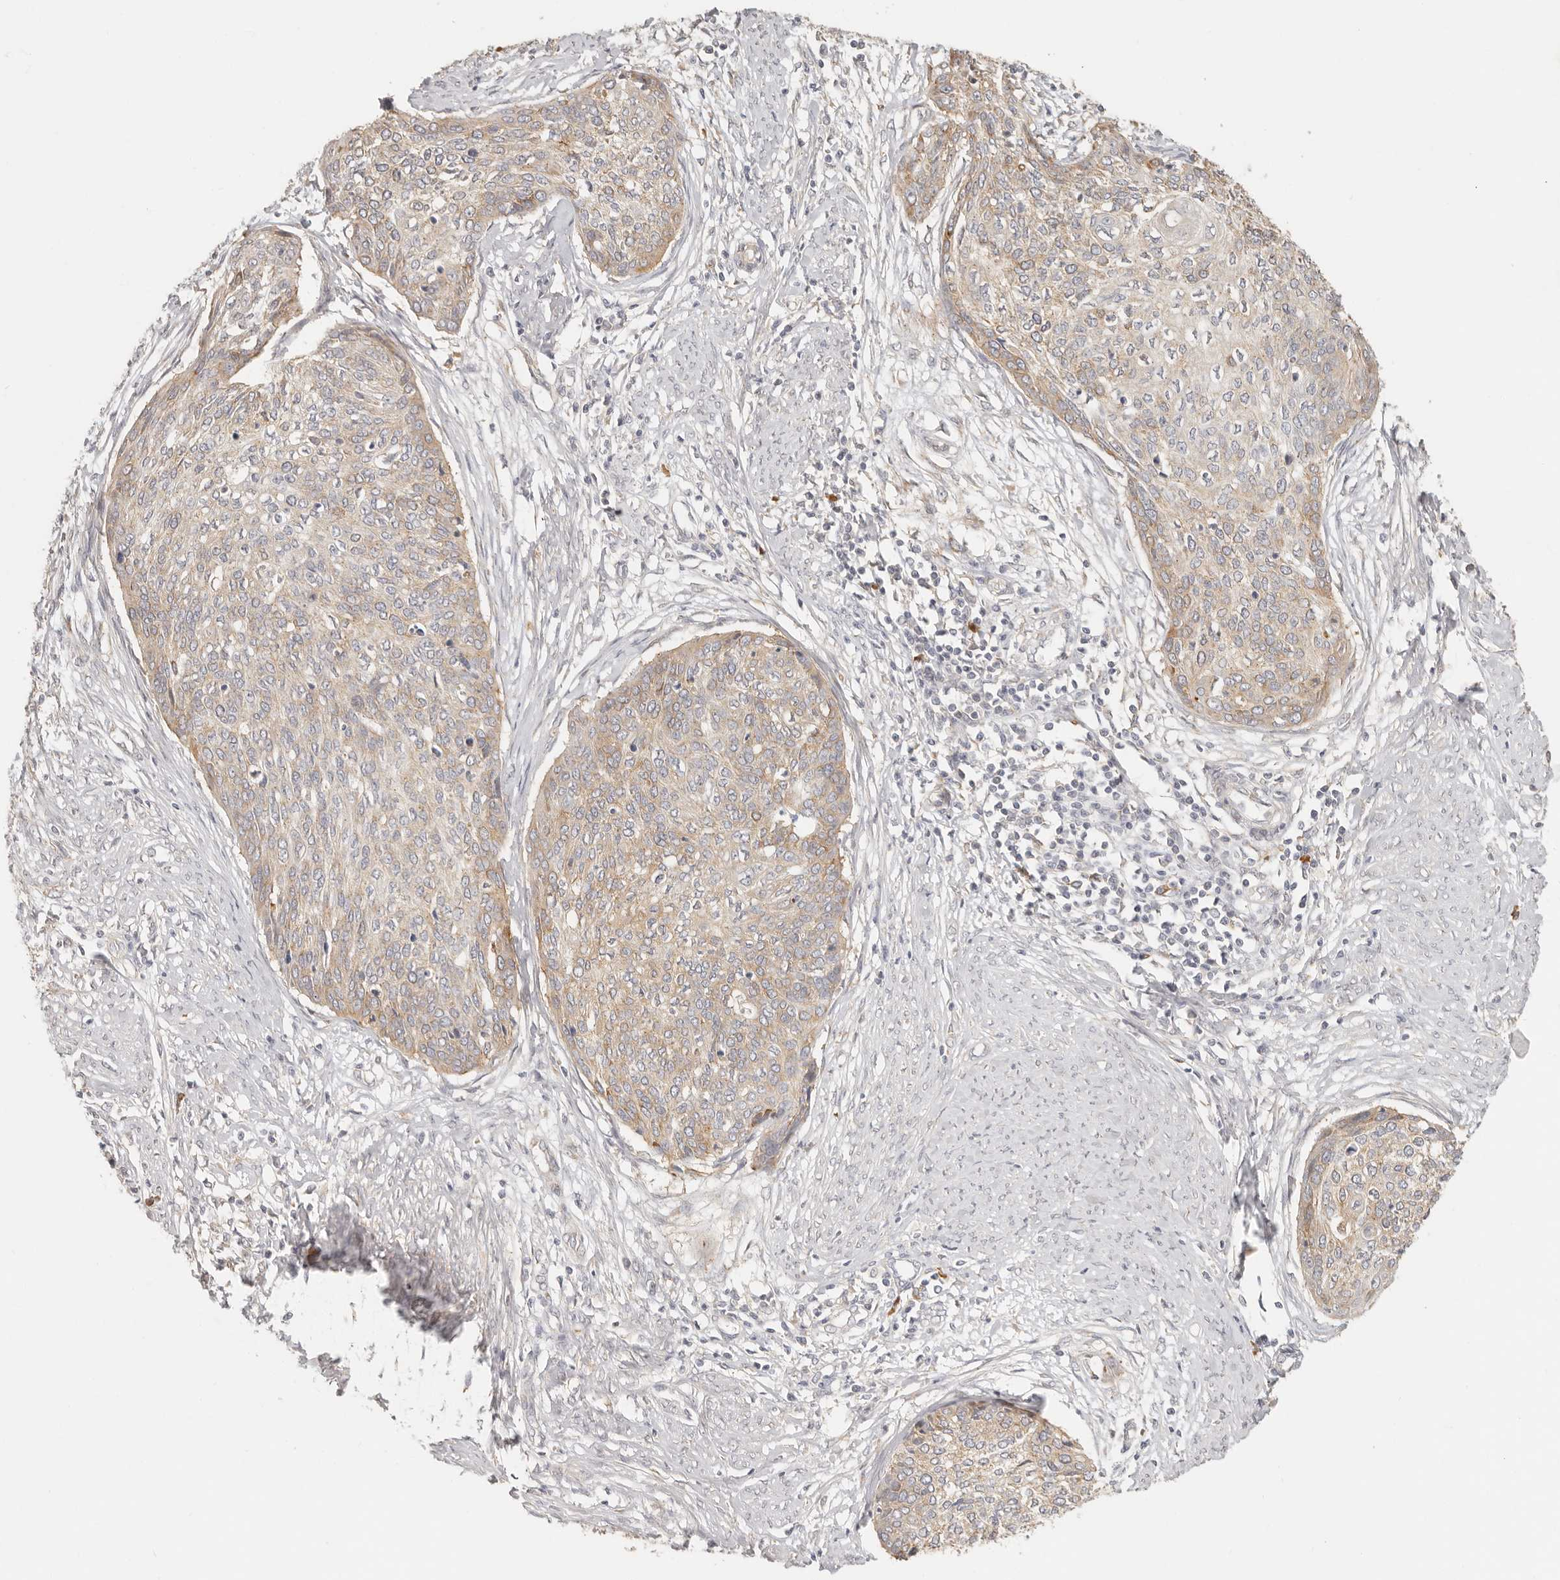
{"staining": {"intensity": "weak", "quantity": ">75%", "location": "cytoplasmic/membranous"}, "tissue": "cervical cancer", "cell_type": "Tumor cells", "image_type": "cancer", "snomed": [{"axis": "morphology", "description": "Squamous cell carcinoma, NOS"}, {"axis": "topography", "description": "Cervix"}], "caption": "Weak cytoplasmic/membranous expression for a protein is present in approximately >75% of tumor cells of squamous cell carcinoma (cervical) using immunohistochemistry.", "gene": "PABPC4", "patient": {"sex": "female", "age": 37}}